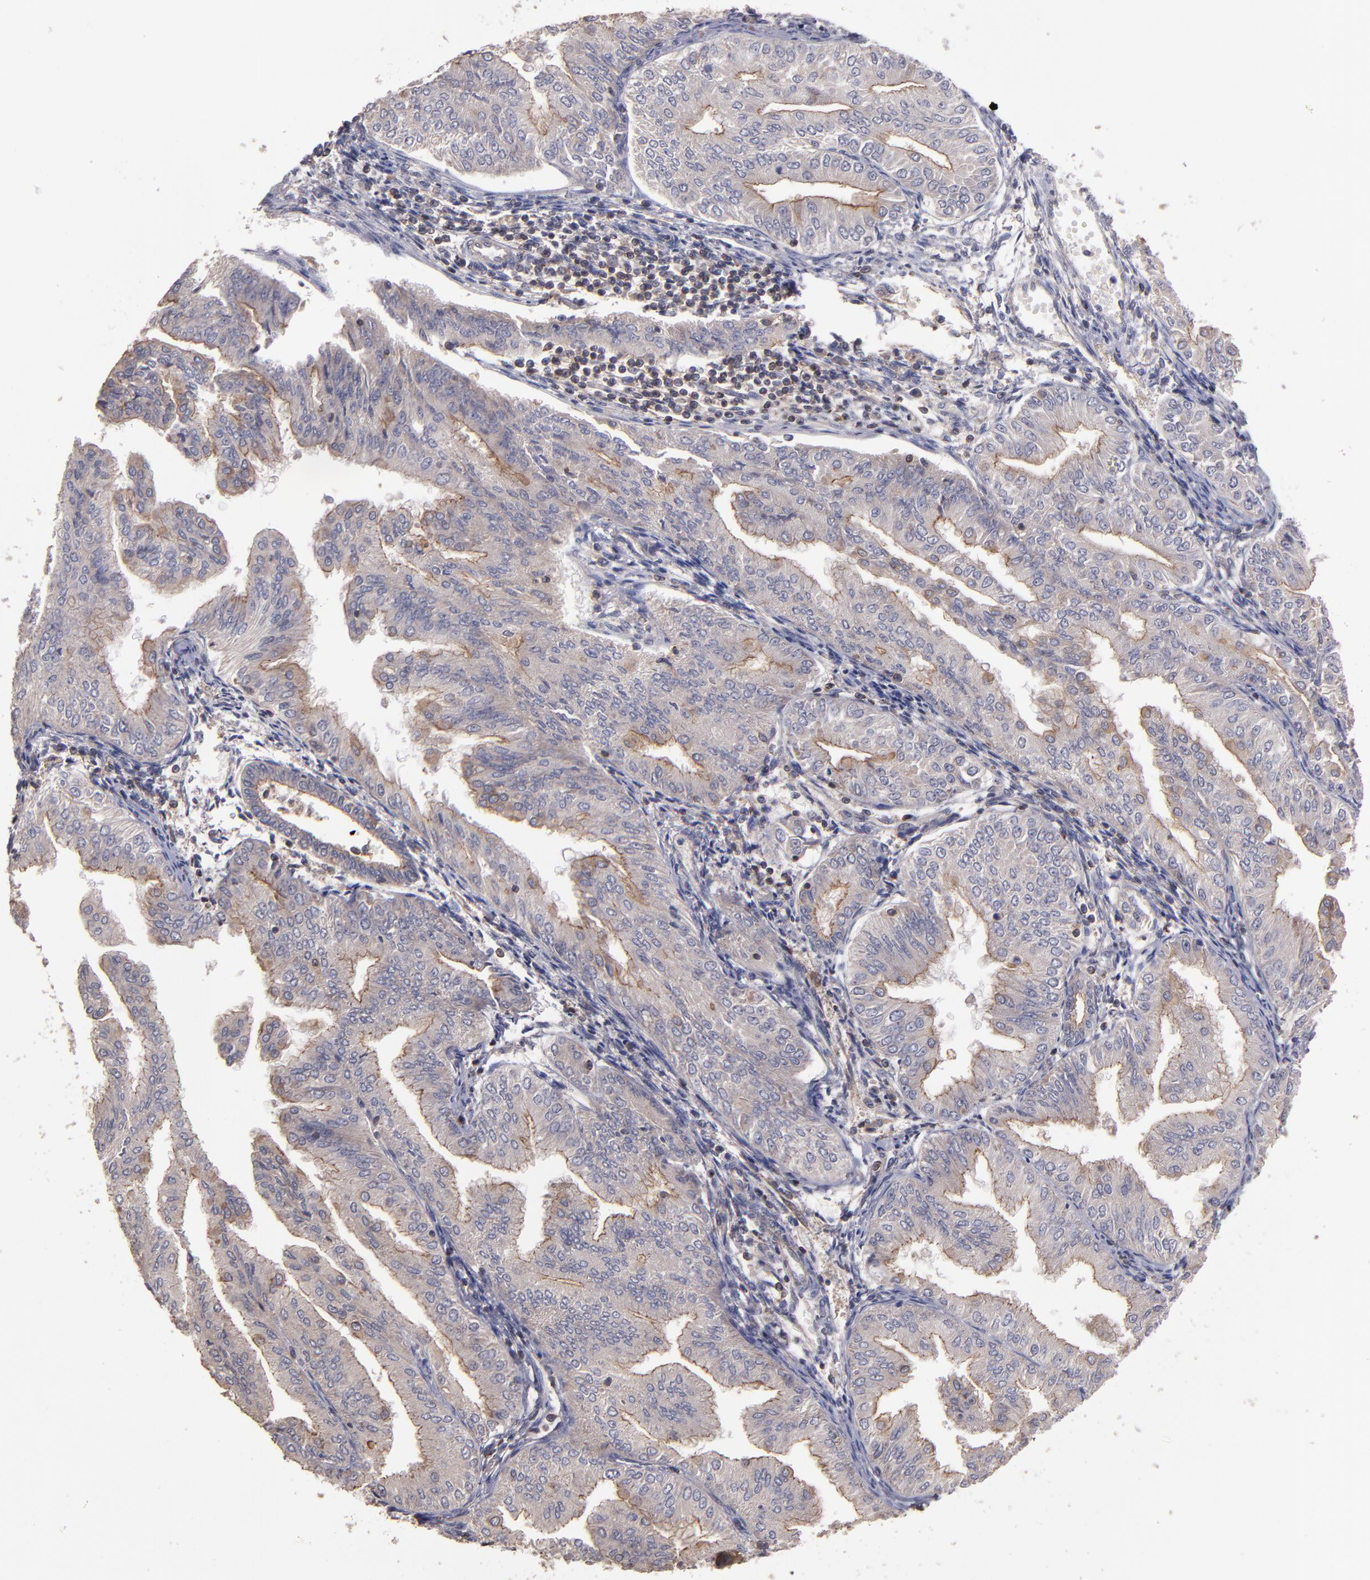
{"staining": {"intensity": "moderate", "quantity": ">75%", "location": "cytoplasmic/membranous"}, "tissue": "endometrial cancer", "cell_type": "Tumor cells", "image_type": "cancer", "snomed": [{"axis": "morphology", "description": "Adenocarcinoma, NOS"}, {"axis": "topography", "description": "Endometrium"}], "caption": "Immunohistochemistry (IHC) image of neoplastic tissue: endometrial cancer (adenocarcinoma) stained using immunohistochemistry (IHC) demonstrates medium levels of moderate protein expression localized specifically in the cytoplasmic/membranous of tumor cells, appearing as a cytoplasmic/membranous brown color.", "gene": "NF2", "patient": {"sex": "female", "age": 53}}